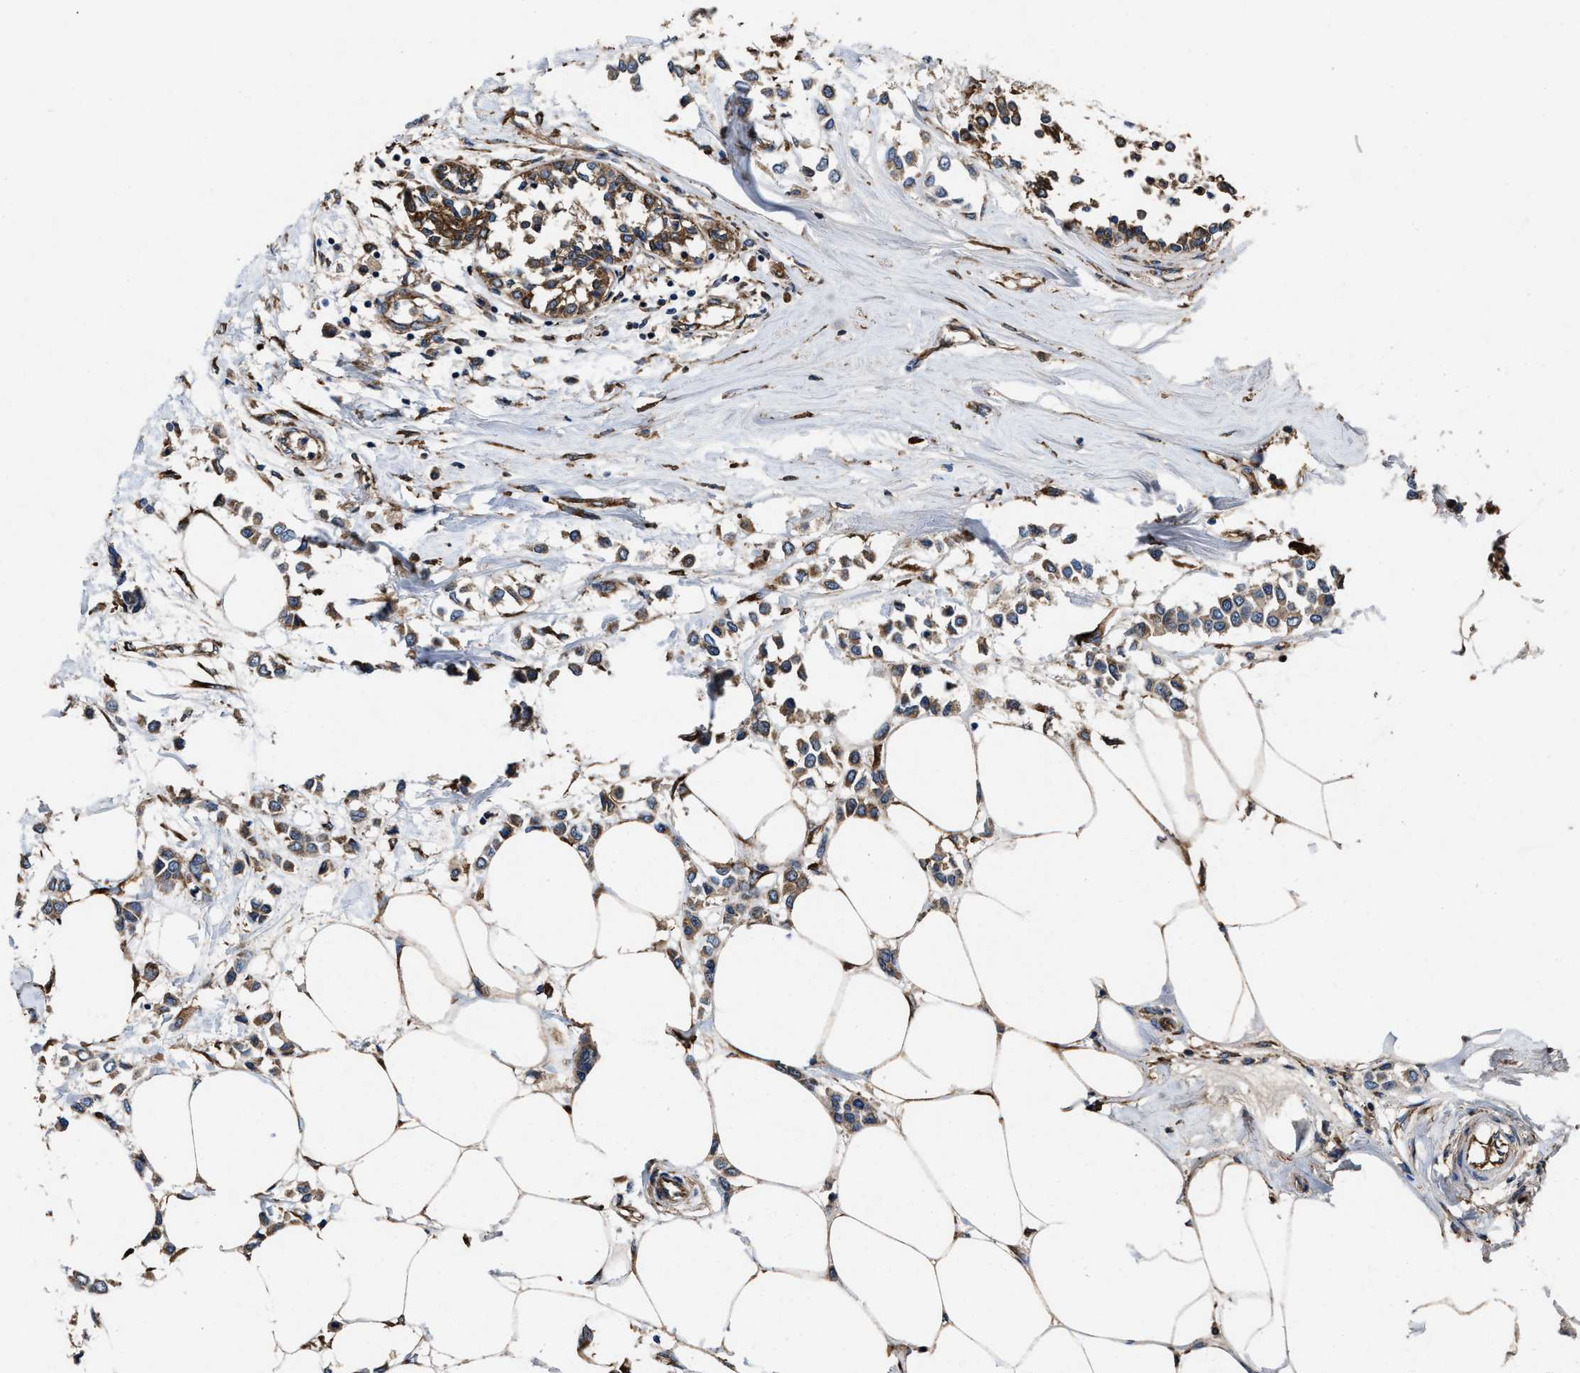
{"staining": {"intensity": "moderate", "quantity": ">75%", "location": "cytoplasmic/membranous"}, "tissue": "breast cancer", "cell_type": "Tumor cells", "image_type": "cancer", "snomed": [{"axis": "morphology", "description": "Lobular carcinoma"}, {"axis": "topography", "description": "Breast"}], "caption": "This histopathology image shows IHC staining of human breast cancer (lobular carcinoma), with medium moderate cytoplasmic/membranous staining in about >75% of tumor cells.", "gene": "IDNK", "patient": {"sex": "female", "age": 51}}